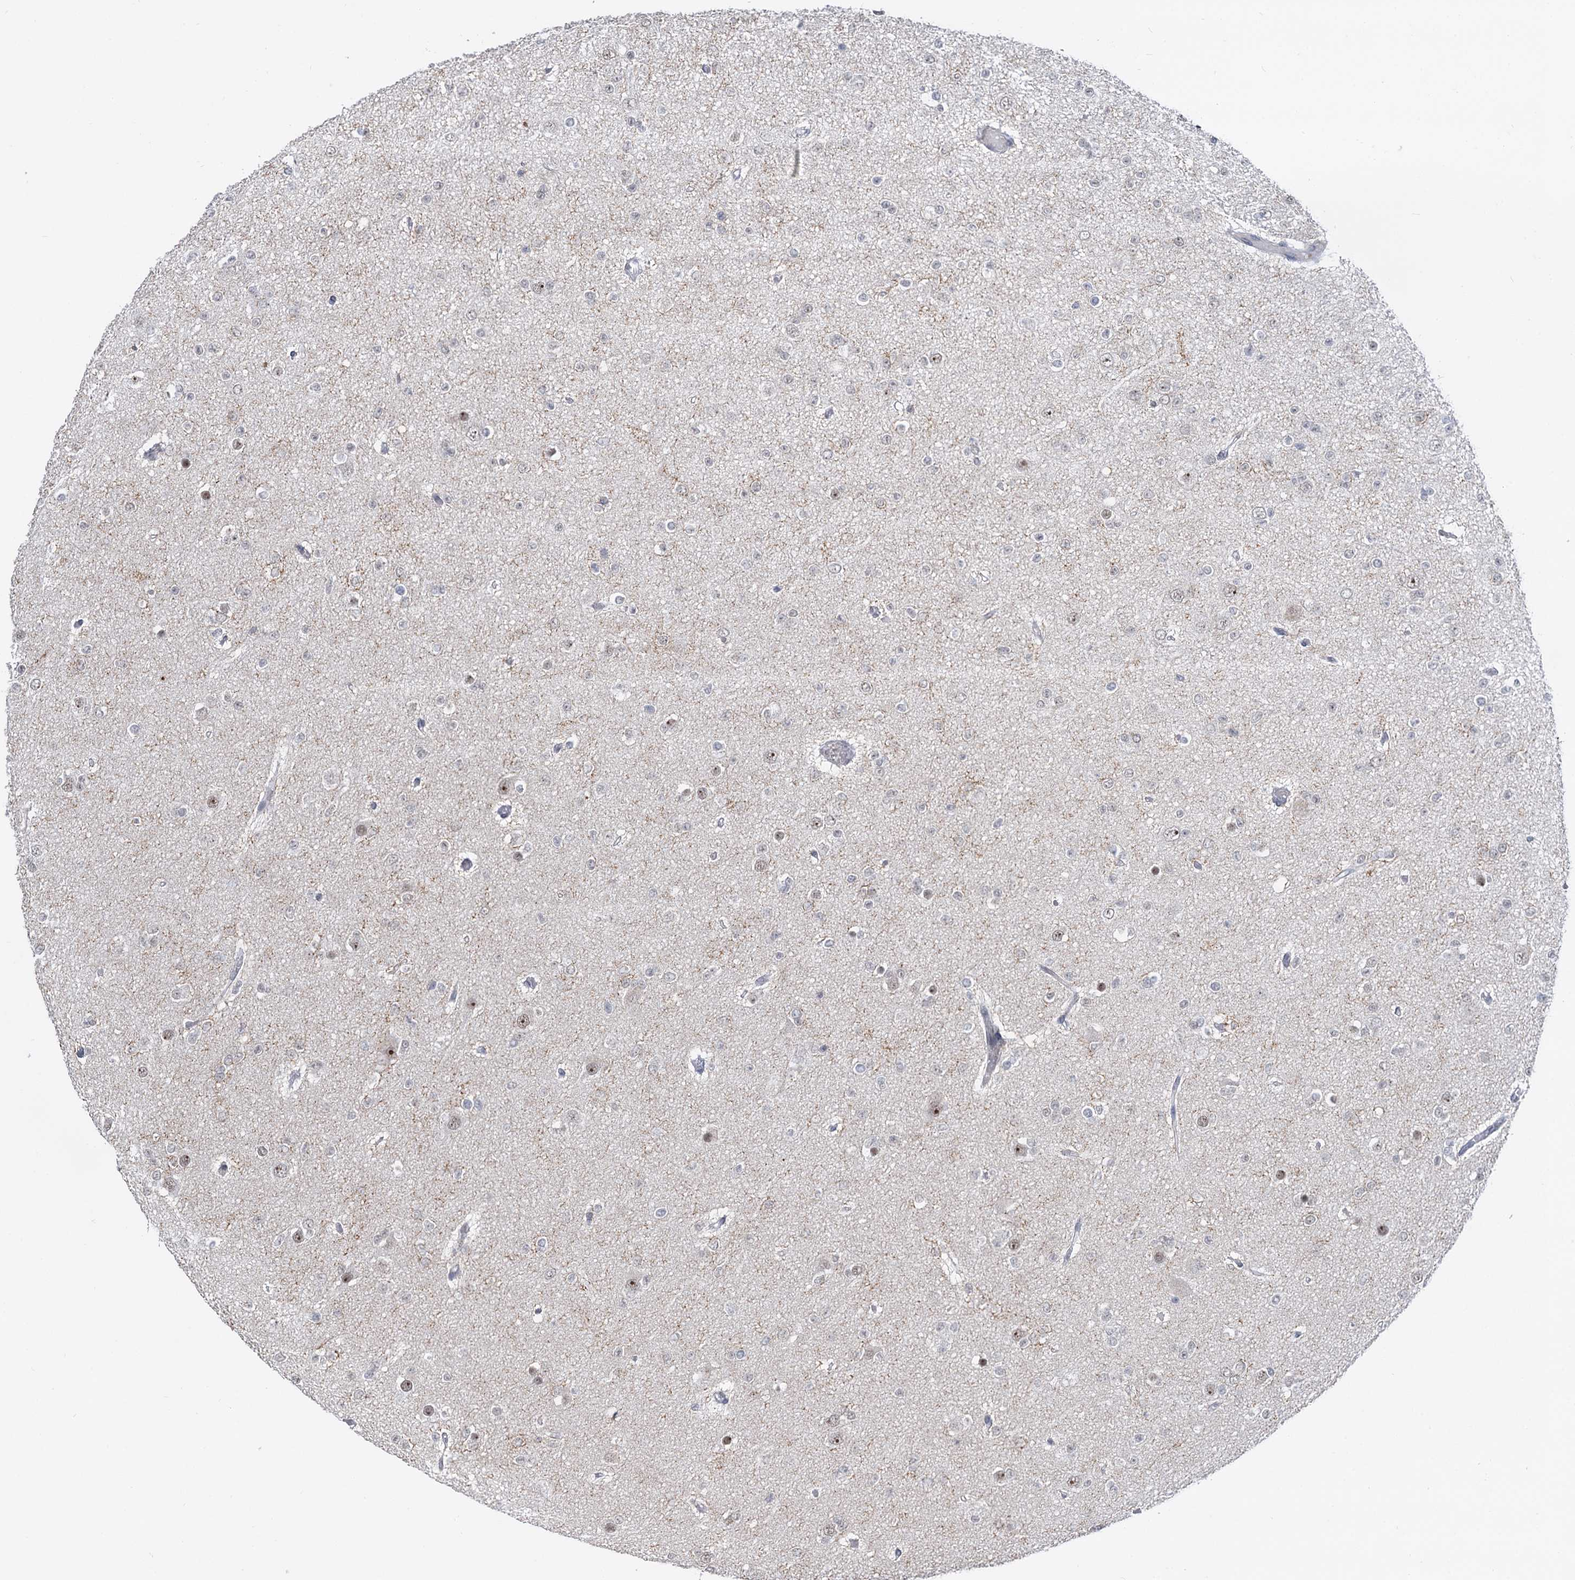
{"staining": {"intensity": "negative", "quantity": "none", "location": "none"}, "tissue": "glioma", "cell_type": "Tumor cells", "image_type": "cancer", "snomed": [{"axis": "morphology", "description": "Glioma, malignant, Low grade"}, {"axis": "topography", "description": "Brain"}], "caption": "Human glioma stained for a protein using immunohistochemistry (IHC) demonstrates no positivity in tumor cells.", "gene": "NAT10", "patient": {"sex": "female", "age": 22}}